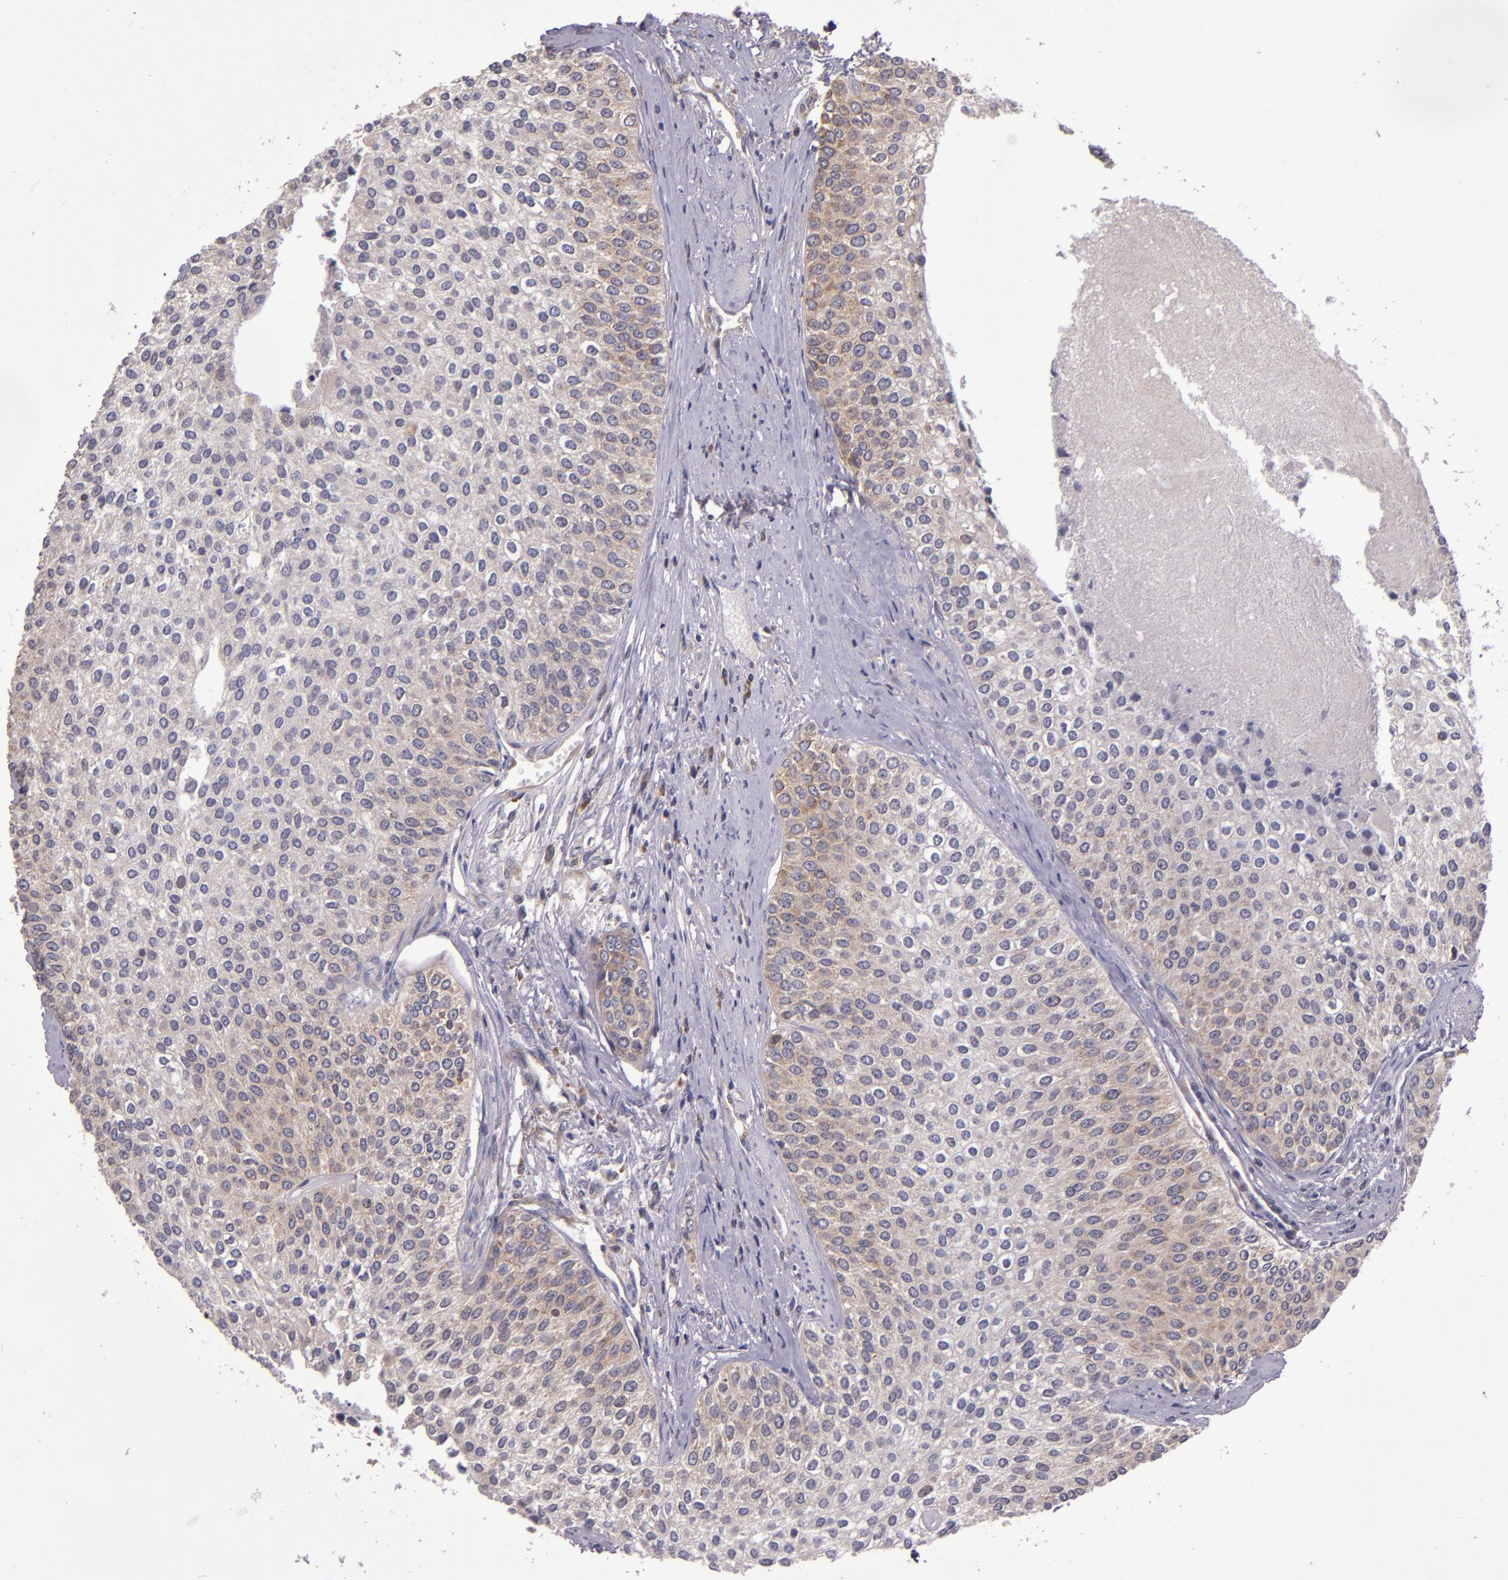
{"staining": {"intensity": "weak", "quantity": ">75%", "location": "cytoplasmic/membranous"}, "tissue": "urothelial cancer", "cell_type": "Tumor cells", "image_type": "cancer", "snomed": [{"axis": "morphology", "description": "Urothelial carcinoma, Low grade"}, {"axis": "topography", "description": "Urinary bladder"}], "caption": "Immunohistochemistry (IHC) of human low-grade urothelial carcinoma exhibits low levels of weak cytoplasmic/membranous staining in about >75% of tumor cells.", "gene": "EIF4ENIF1", "patient": {"sex": "female", "age": 73}}